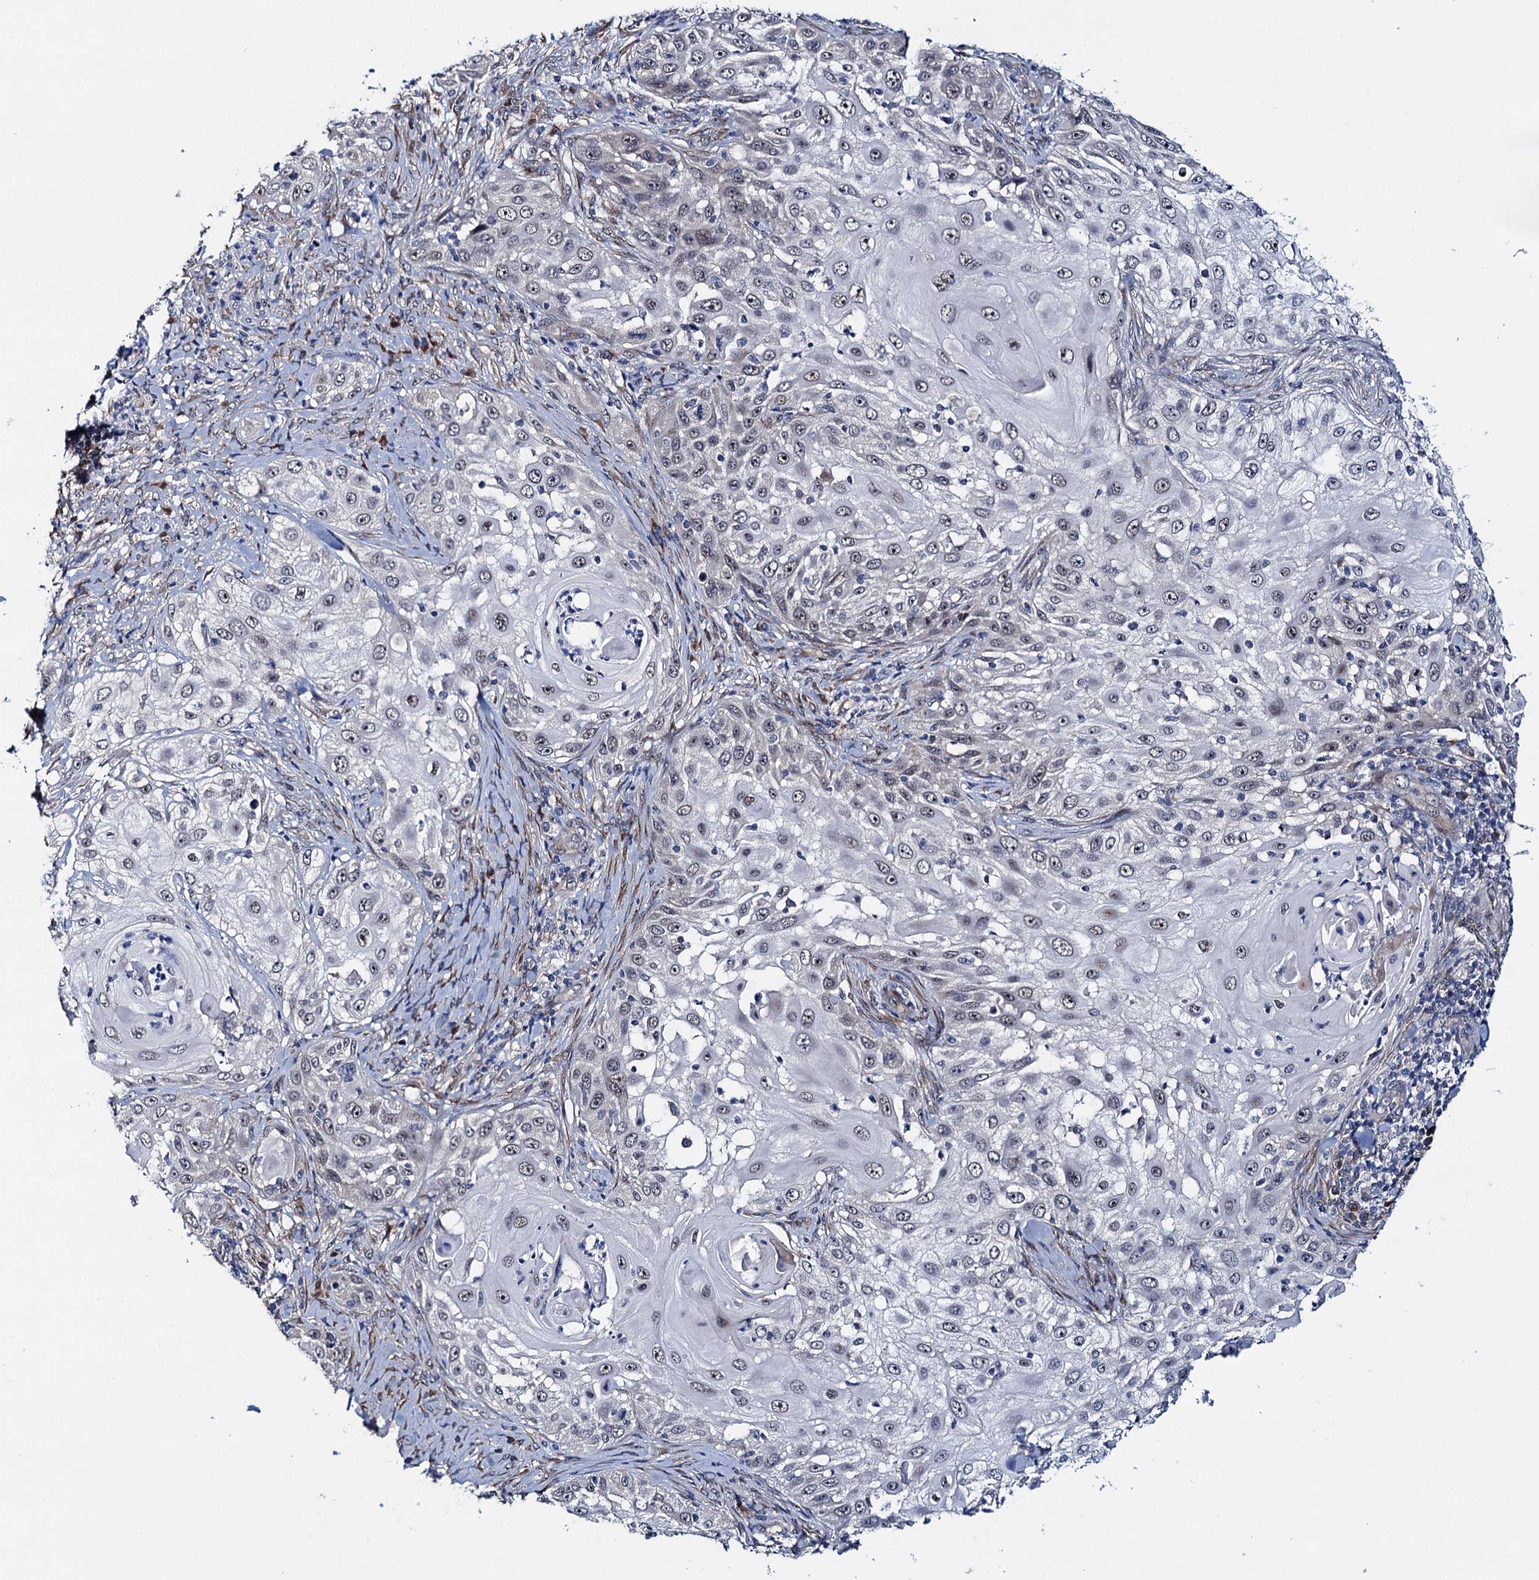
{"staining": {"intensity": "weak", "quantity": "<25%", "location": "nuclear"}, "tissue": "skin cancer", "cell_type": "Tumor cells", "image_type": "cancer", "snomed": [{"axis": "morphology", "description": "Squamous cell carcinoma, NOS"}, {"axis": "topography", "description": "Skin"}], "caption": "A histopathology image of squamous cell carcinoma (skin) stained for a protein exhibits no brown staining in tumor cells.", "gene": "EYA4", "patient": {"sex": "female", "age": 44}}